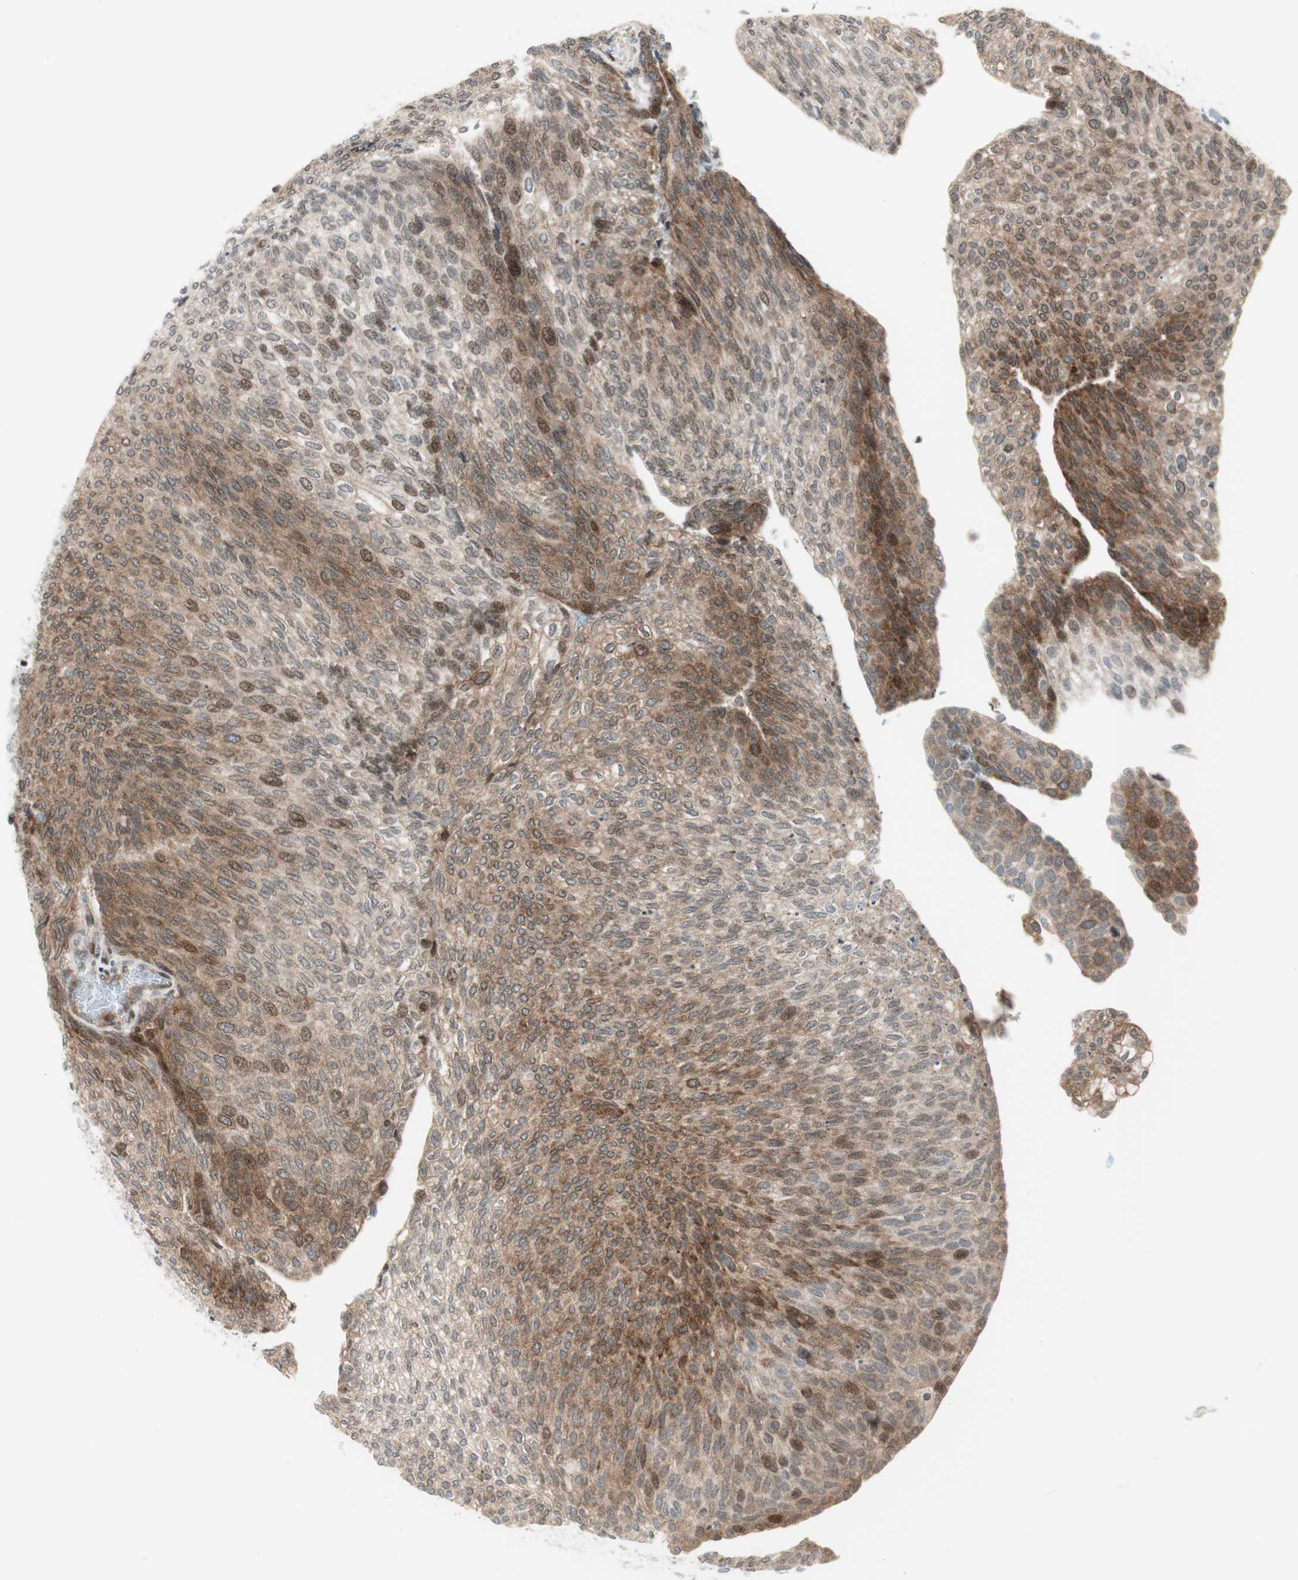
{"staining": {"intensity": "weak", "quantity": ">75%", "location": "cytoplasmic/membranous,nuclear"}, "tissue": "urothelial cancer", "cell_type": "Tumor cells", "image_type": "cancer", "snomed": [{"axis": "morphology", "description": "Urothelial carcinoma, Low grade"}, {"axis": "topography", "description": "Urinary bladder"}], "caption": "This histopathology image exhibits immunohistochemistry (IHC) staining of human urothelial cancer, with low weak cytoplasmic/membranous and nuclear expression in about >75% of tumor cells.", "gene": "TPT1", "patient": {"sex": "female", "age": 79}}